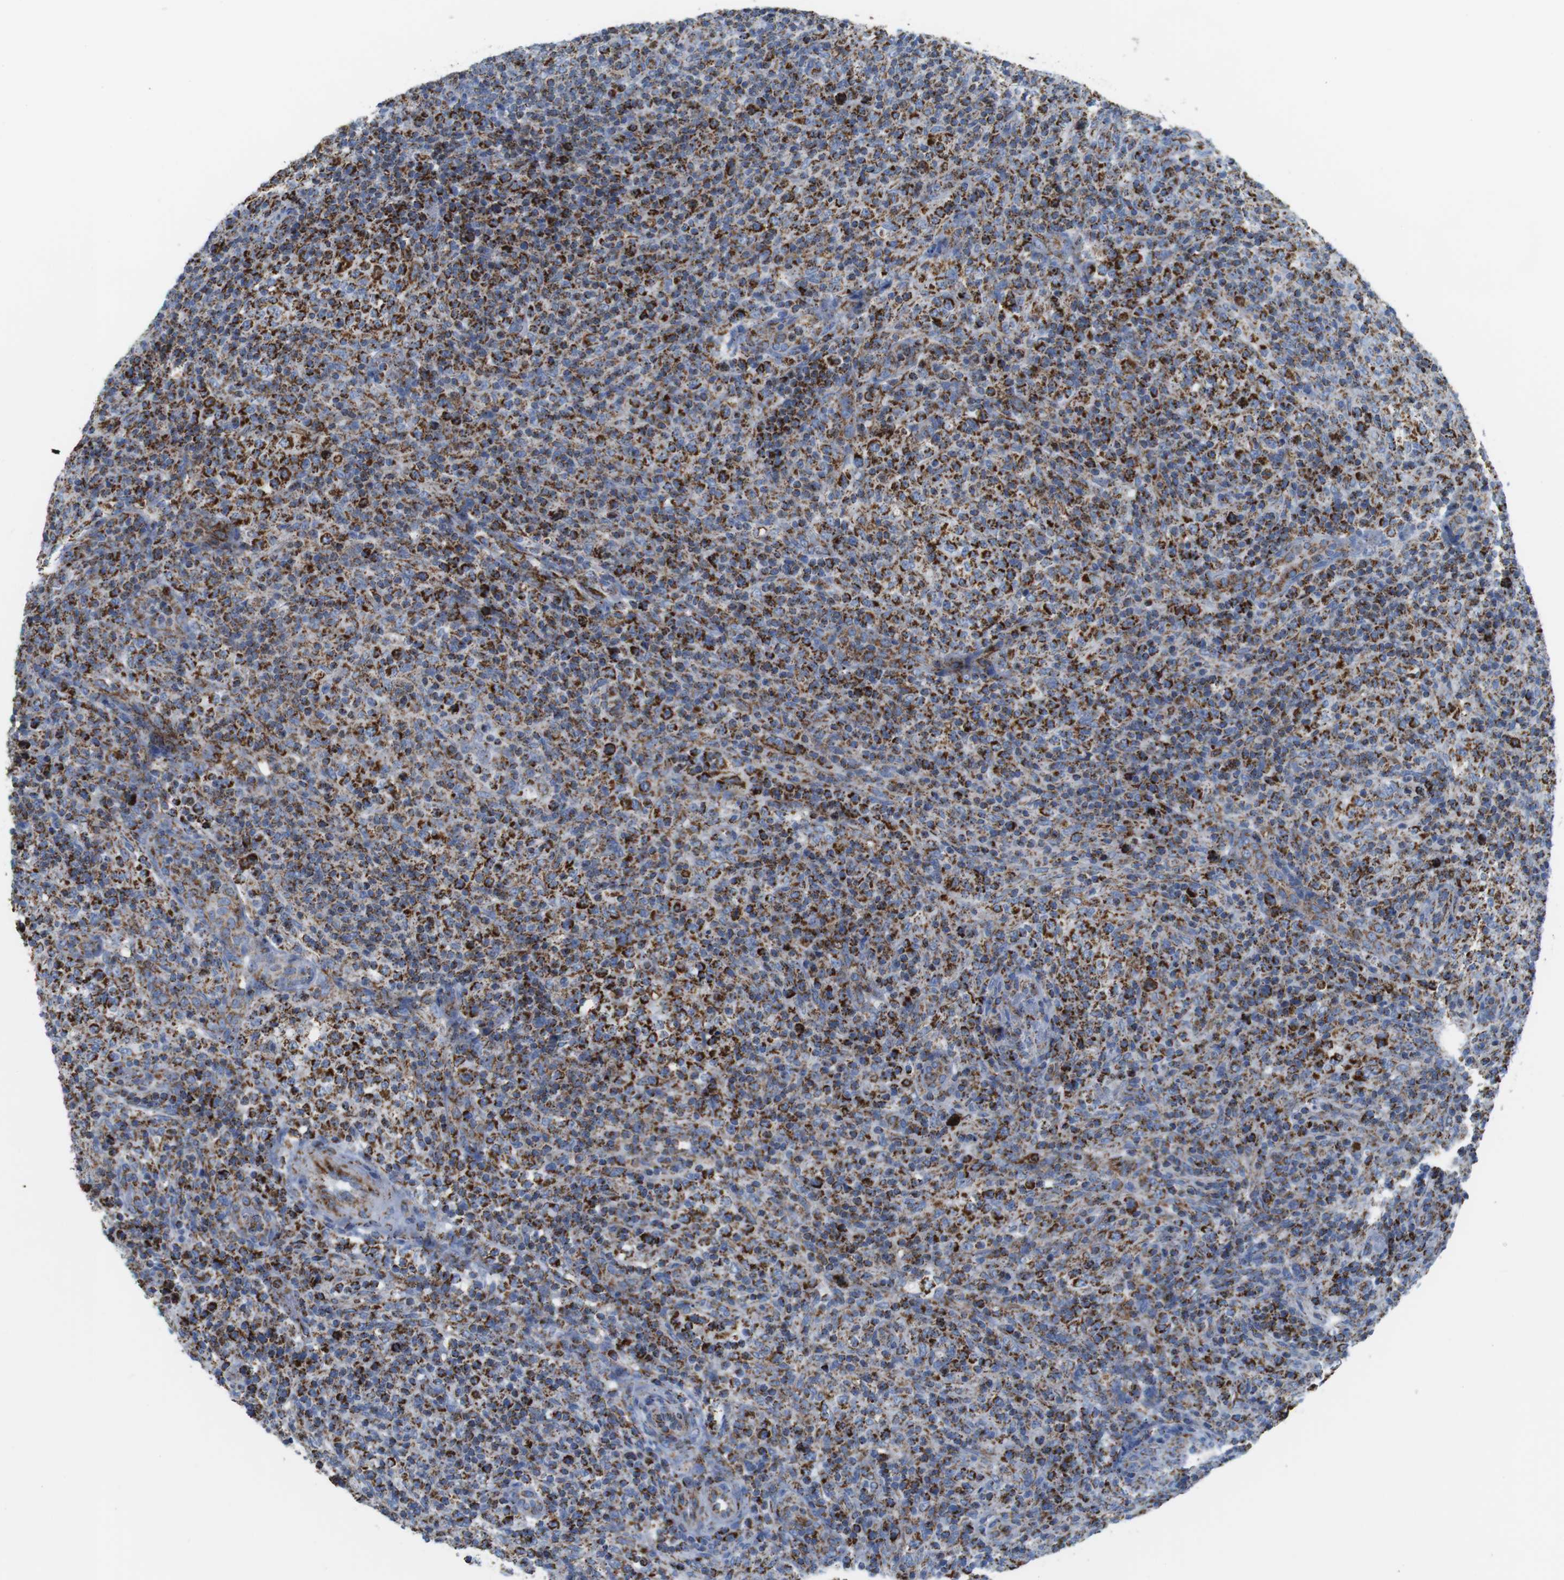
{"staining": {"intensity": "strong", "quantity": ">75%", "location": "cytoplasmic/membranous"}, "tissue": "lymphoma", "cell_type": "Tumor cells", "image_type": "cancer", "snomed": [{"axis": "morphology", "description": "Malignant lymphoma, non-Hodgkin's type, High grade"}, {"axis": "topography", "description": "Lymph node"}], "caption": "This micrograph exhibits immunohistochemistry (IHC) staining of human high-grade malignant lymphoma, non-Hodgkin's type, with high strong cytoplasmic/membranous staining in about >75% of tumor cells.", "gene": "ATP5PO", "patient": {"sex": "female", "age": 76}}